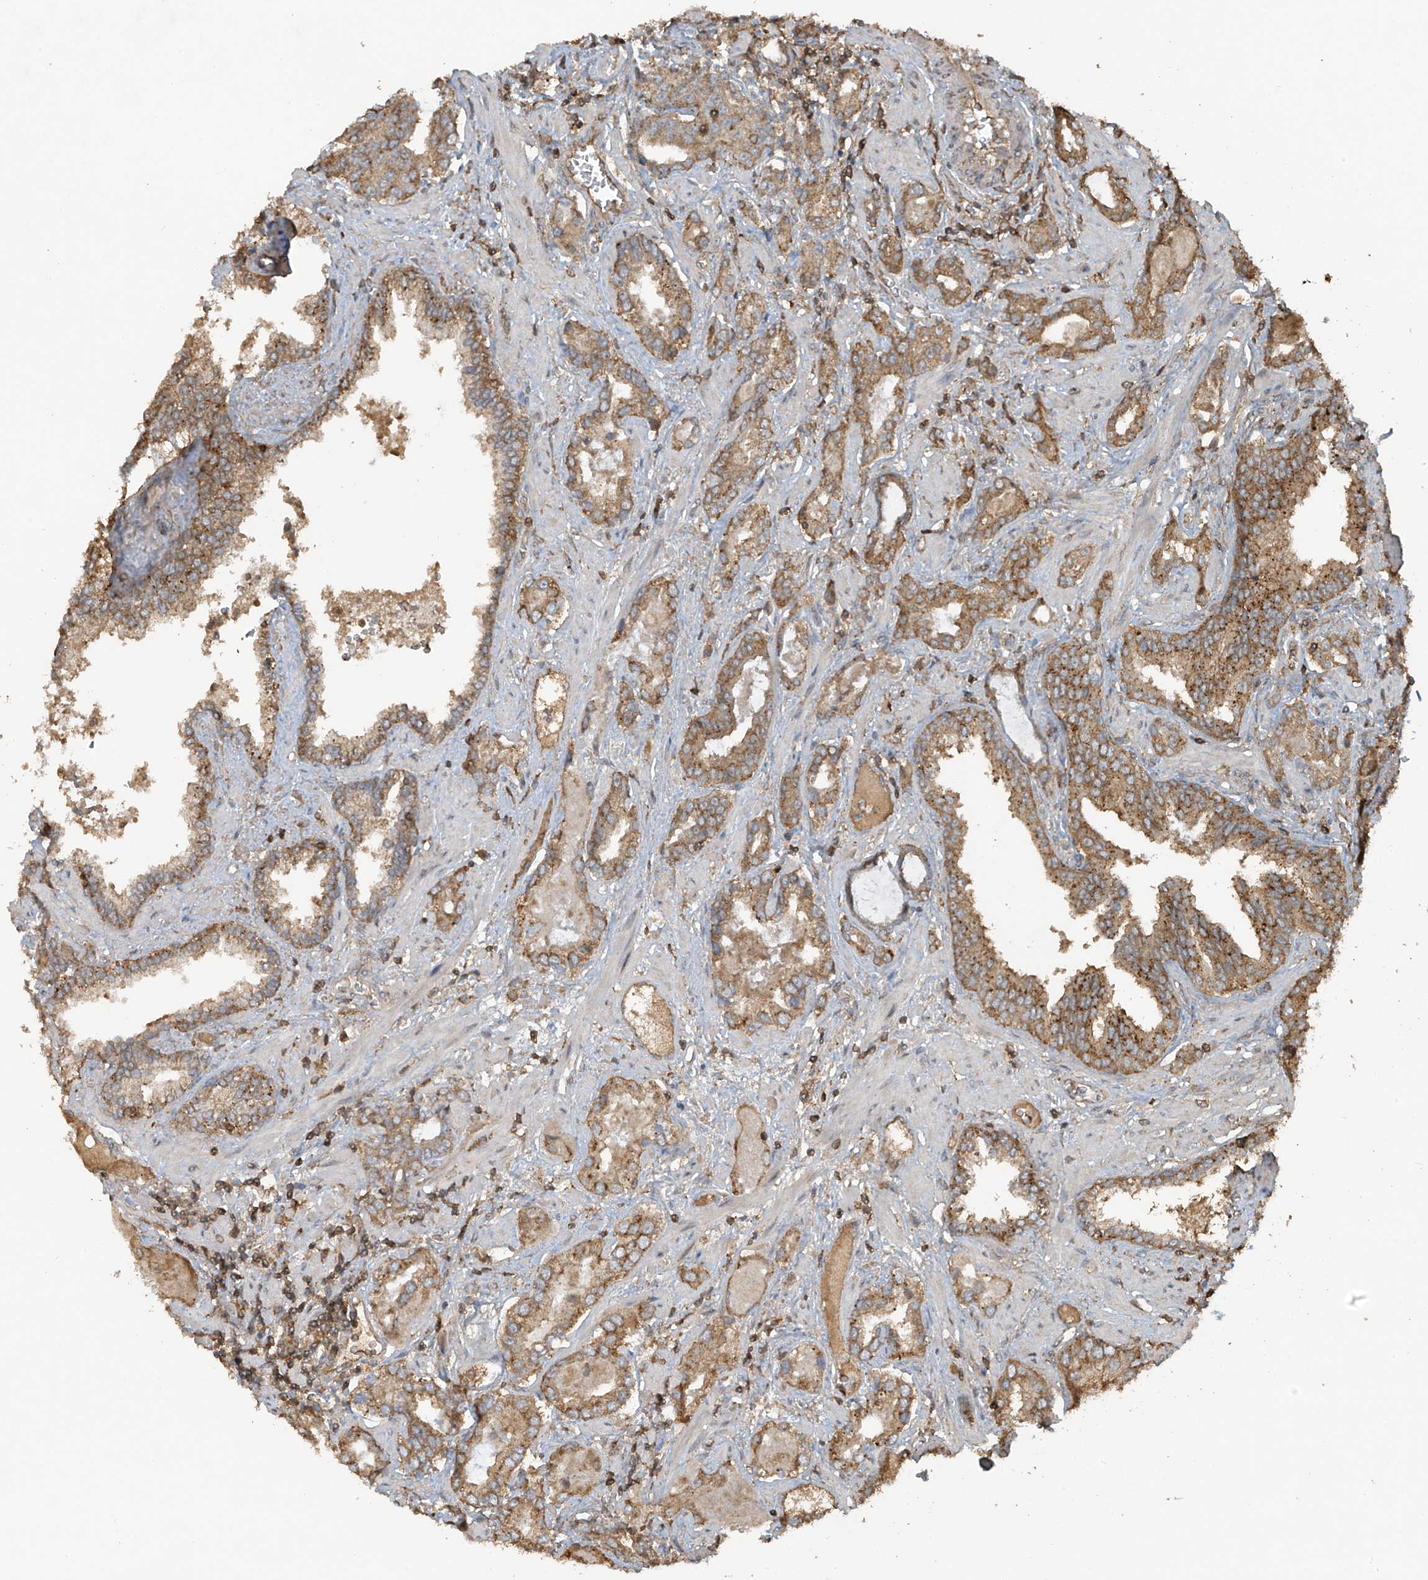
{"staining": {"intensity": "moderate", "quantity": ">75%", "location": "cytoplasmic/membranous"}, "tissue": "prostate cancer", "cell_type": "Tumor cells", "image_type": "cancer", "snomed": [{"axis": "morphology", "description": "Adenocarcinoma, High grade"}, {"axis": "topography", "description": "Prostate and seminal vesicle, NOS"}], "caption": "Prostate cancer (adenocarcinoma (high-grade)) stained for a protein displays moderate cytoplasmic/membranous positivity in tumor cells. The protein of interest is shown in brown color, while the nuclei are stained blue.", "gene": "COX10", "patient": {"sex": "male", "age": 67}}